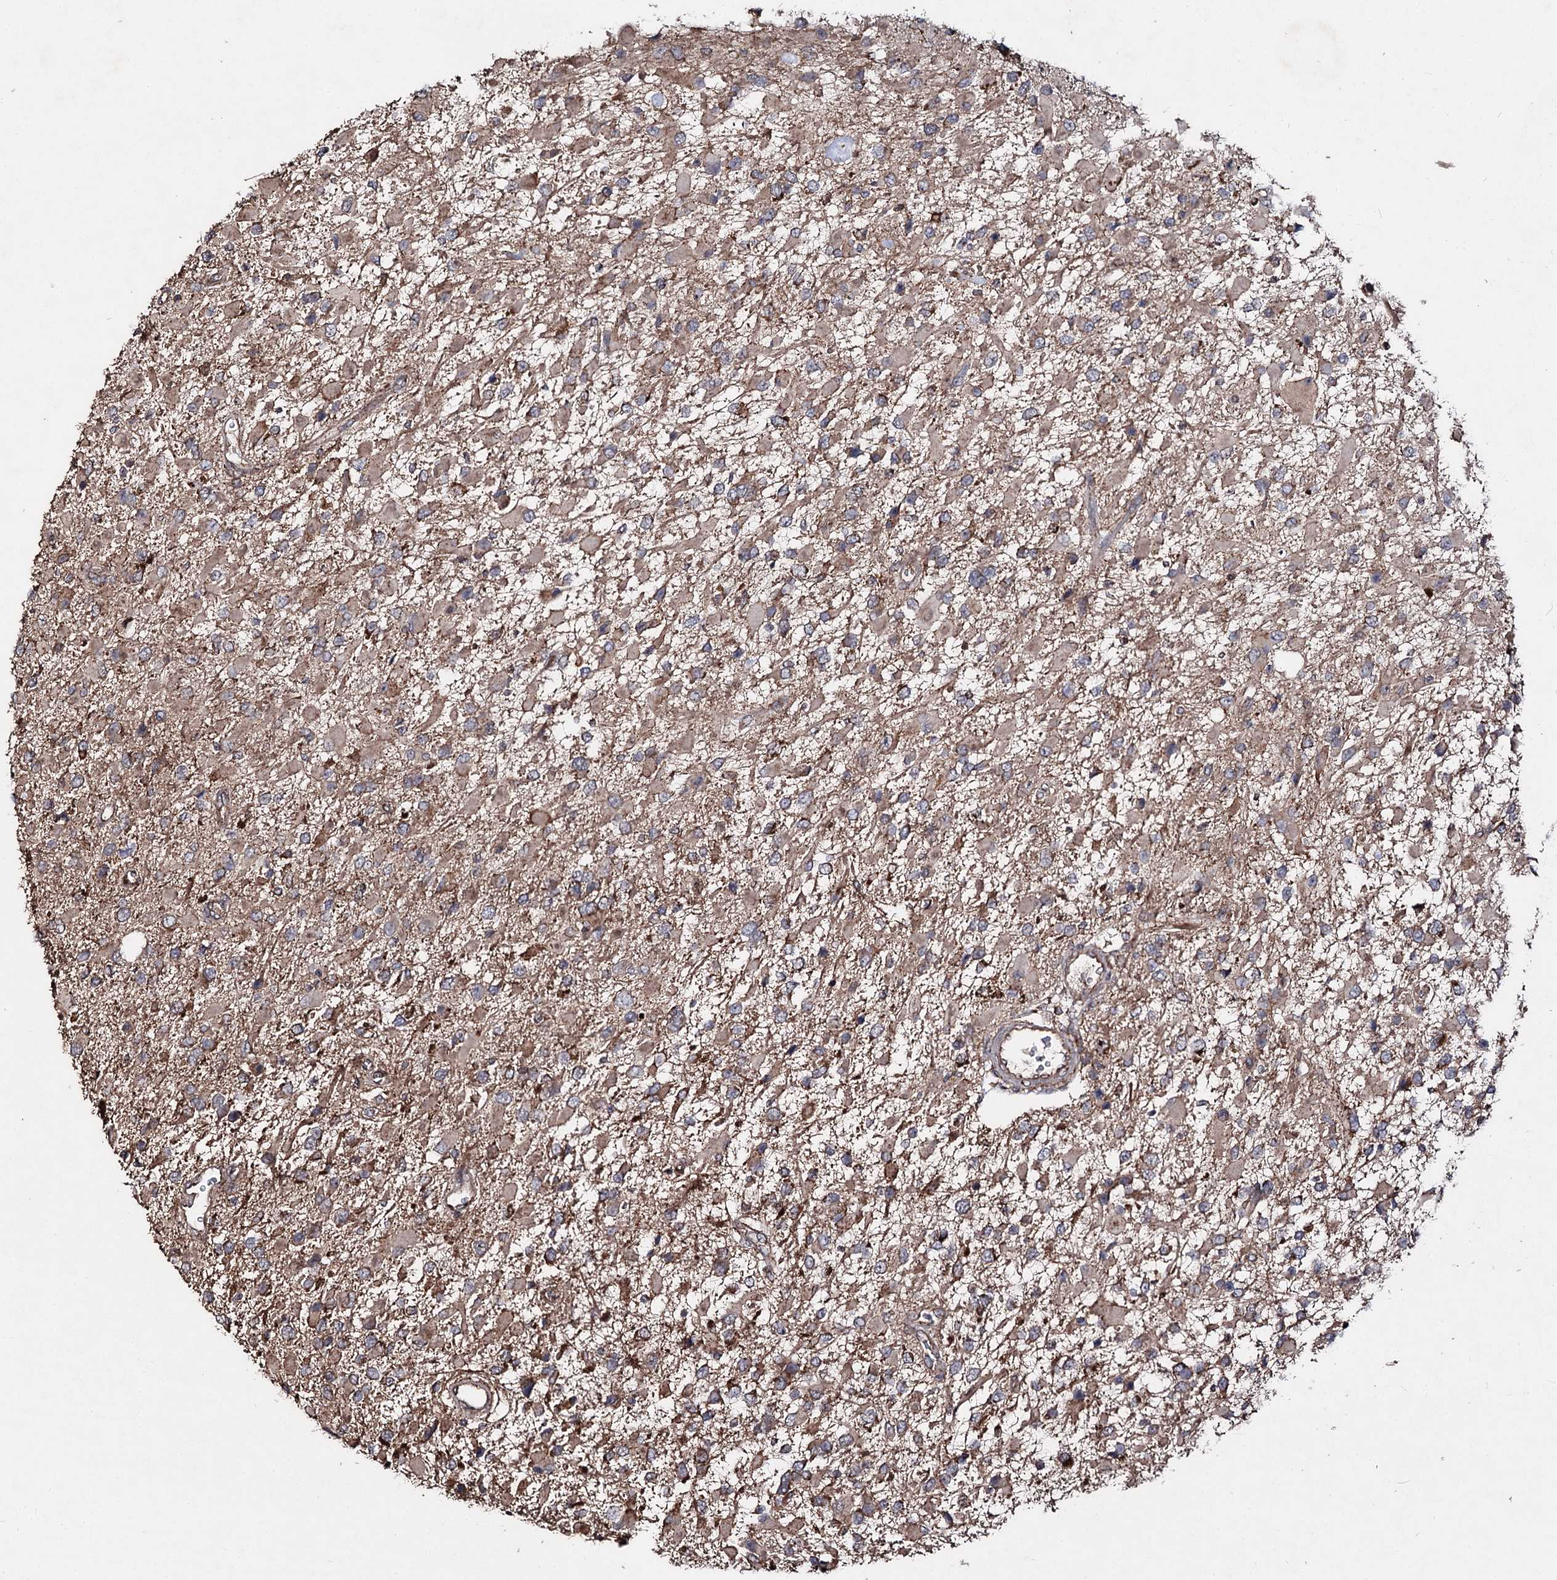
{"staining": {"intensity": "moderate", "quantity": "25%-75%", "location": "cytoplasmic/membranous"}, "tissue": "glioma", "cell_type": "Tumor cells", "image_type": "cancer", "snomed": [{"axis": "morphology", "description": "Glioma, malignant, High grade"}, {"axis": "topography", "description": "Brain"}], "caption": "Immunohistochemical staining of high-grade glioma (malignant) displays medium levels of moderate cytoplasmic/membranous protein expression in about 25%-75% of tumor cells.", "gene": "MINDY3", "patient": {"sex": "male", "age": 53}}